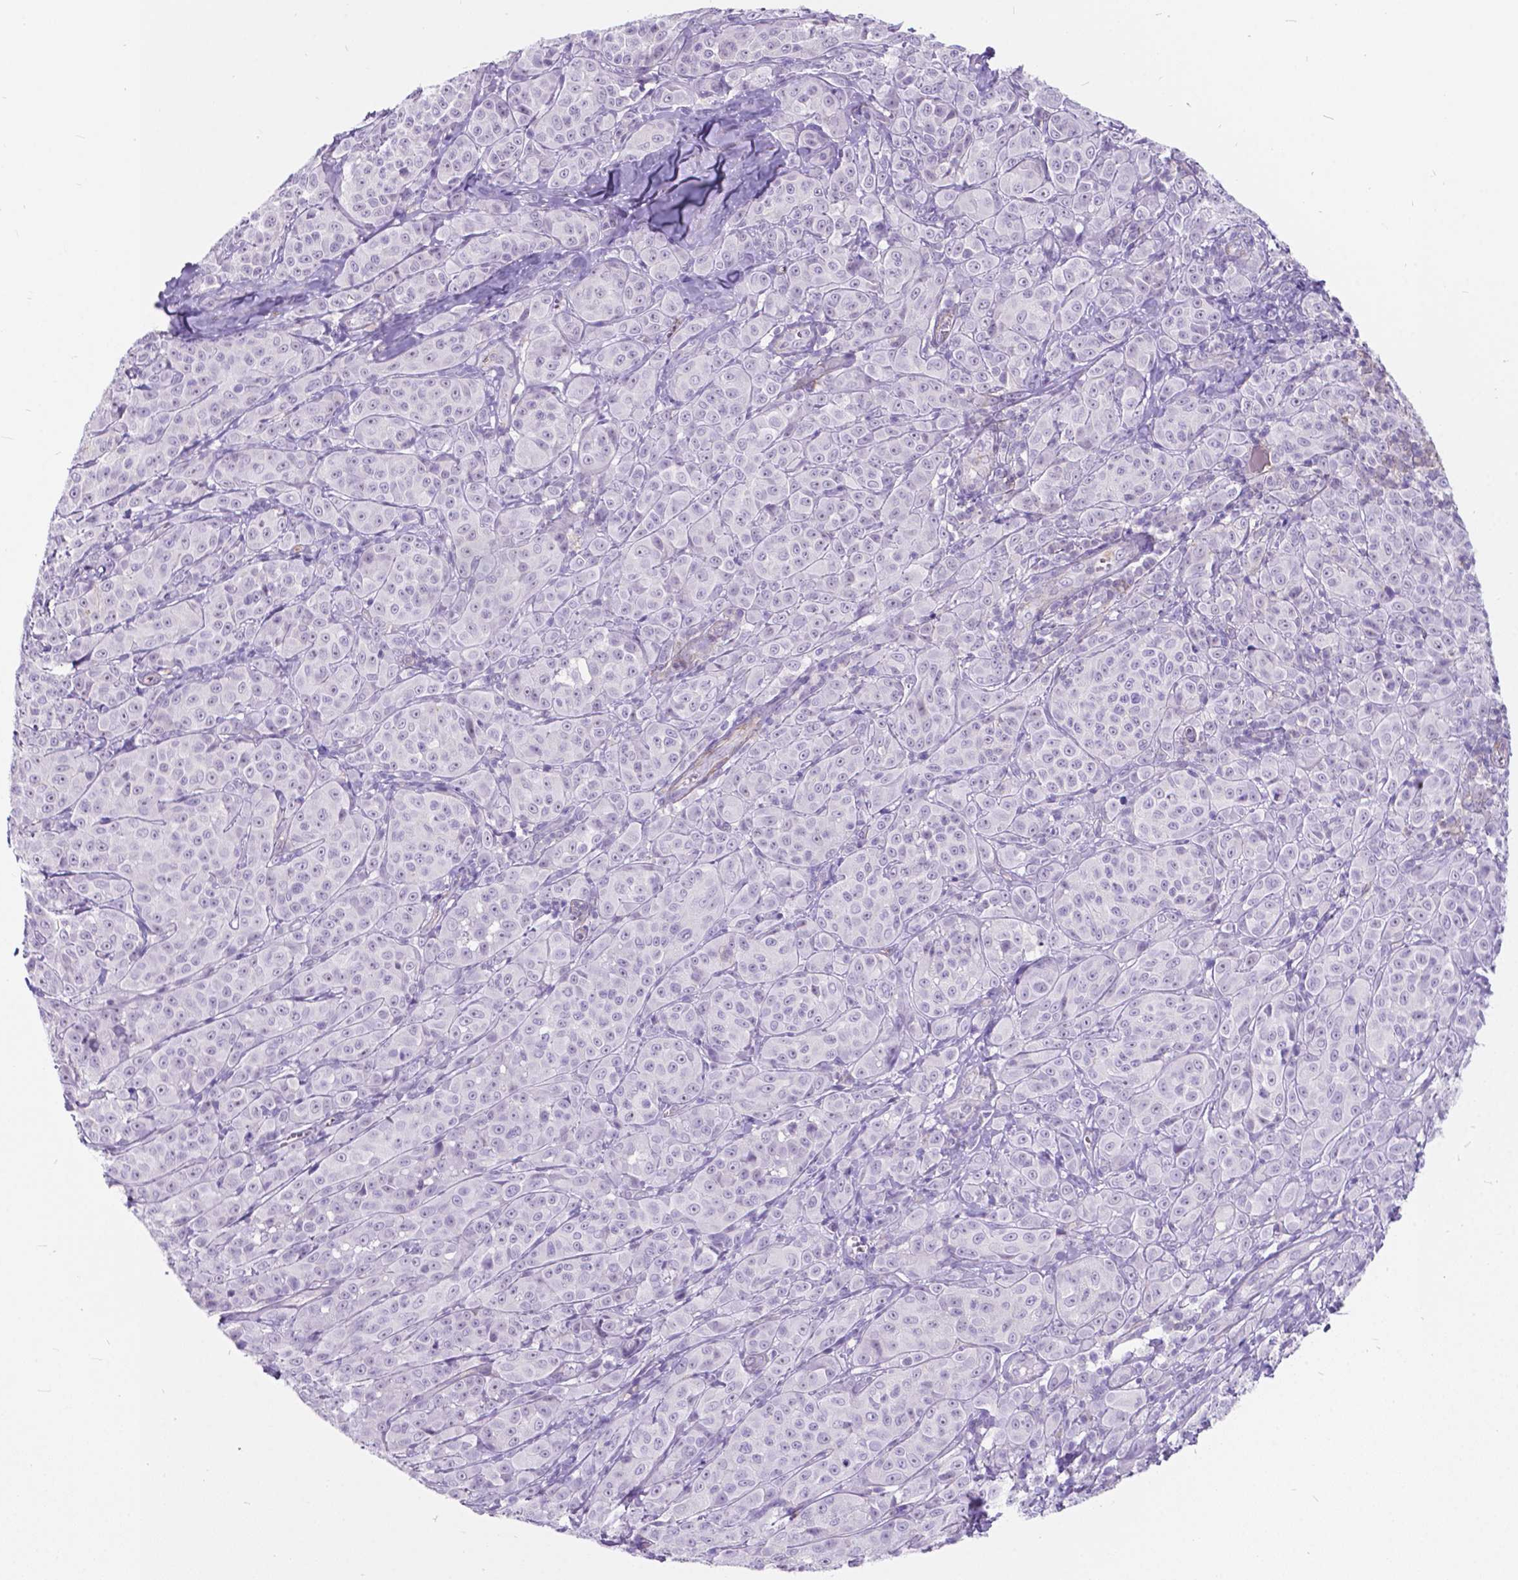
{"staining": {"intensity": "negative", "quantity": "none", "location": "none"}, "tissue": "melanoma", "cell_type": "Tumor cells", "image_type": "cancer", "snomed": [{"axis": "morphology", "description": "Malignant melanoma, NOS"}, {"axis": "topography", "description": "Skin"}], "caption": "This is an IHC histopathology image of human melanoma. There is no staining in tumor cells.", "gene": "KIAA0040", "patient": {"sex": "male", "age": 89}}